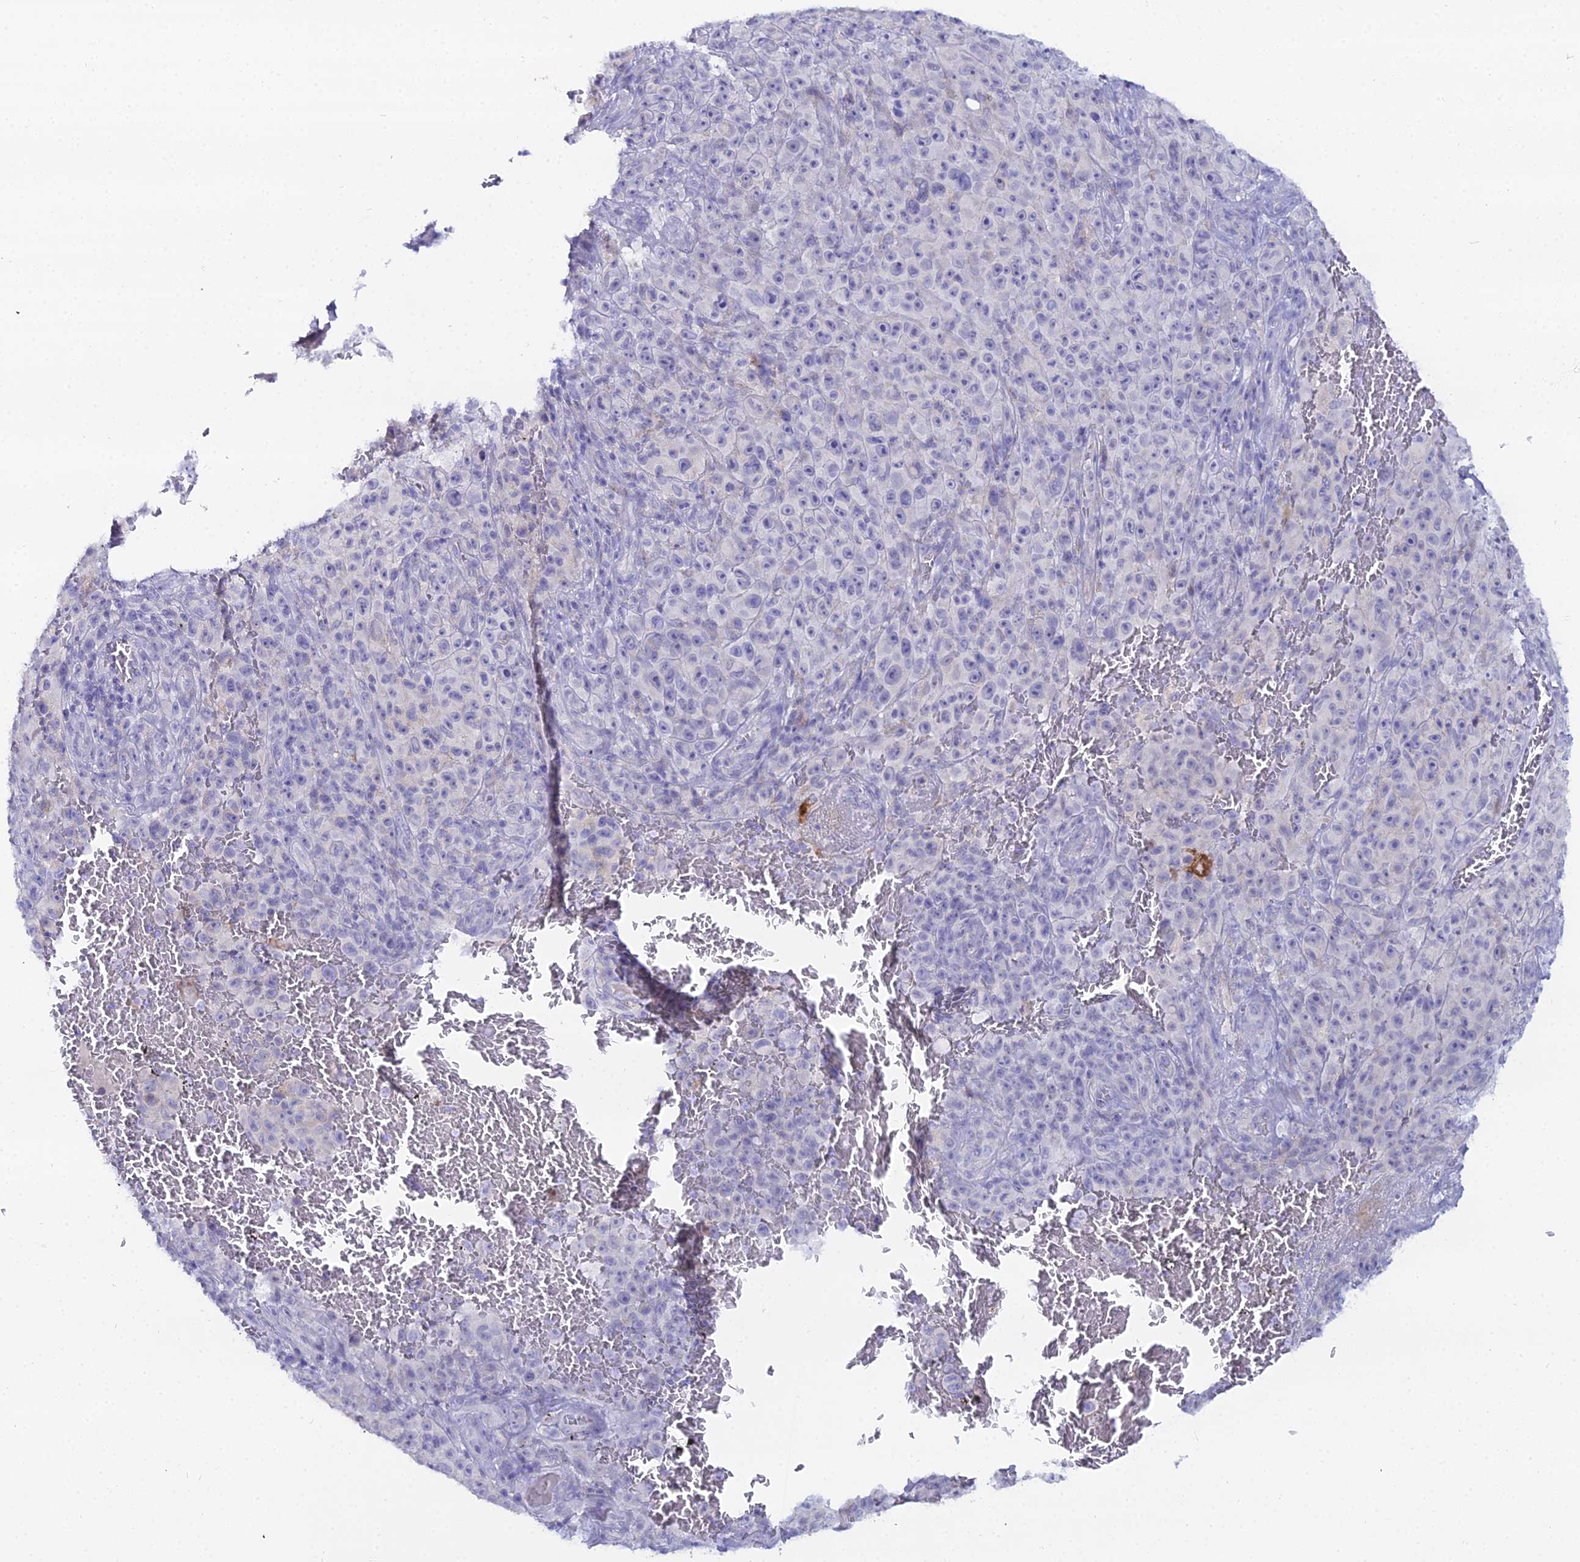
{"staining": {"intensity": "negative", "quantity": "none", "location": "none"}, "tissue": "melanoma", "cell_type": "Tumor cells", "image_type": "cancer", "snomed": [{"axis": "morphology", "description": "Malignant melanoma, NOS"}, {"axis": "topography", "description": "Skin"}], "caption": "IHC photomicrograph of malignant melanoma stained for a protein (brown), which exhibits no positivity in tumor cells.", "gene": "DHX34", "patient": {"sex": "female", "age": 82}}